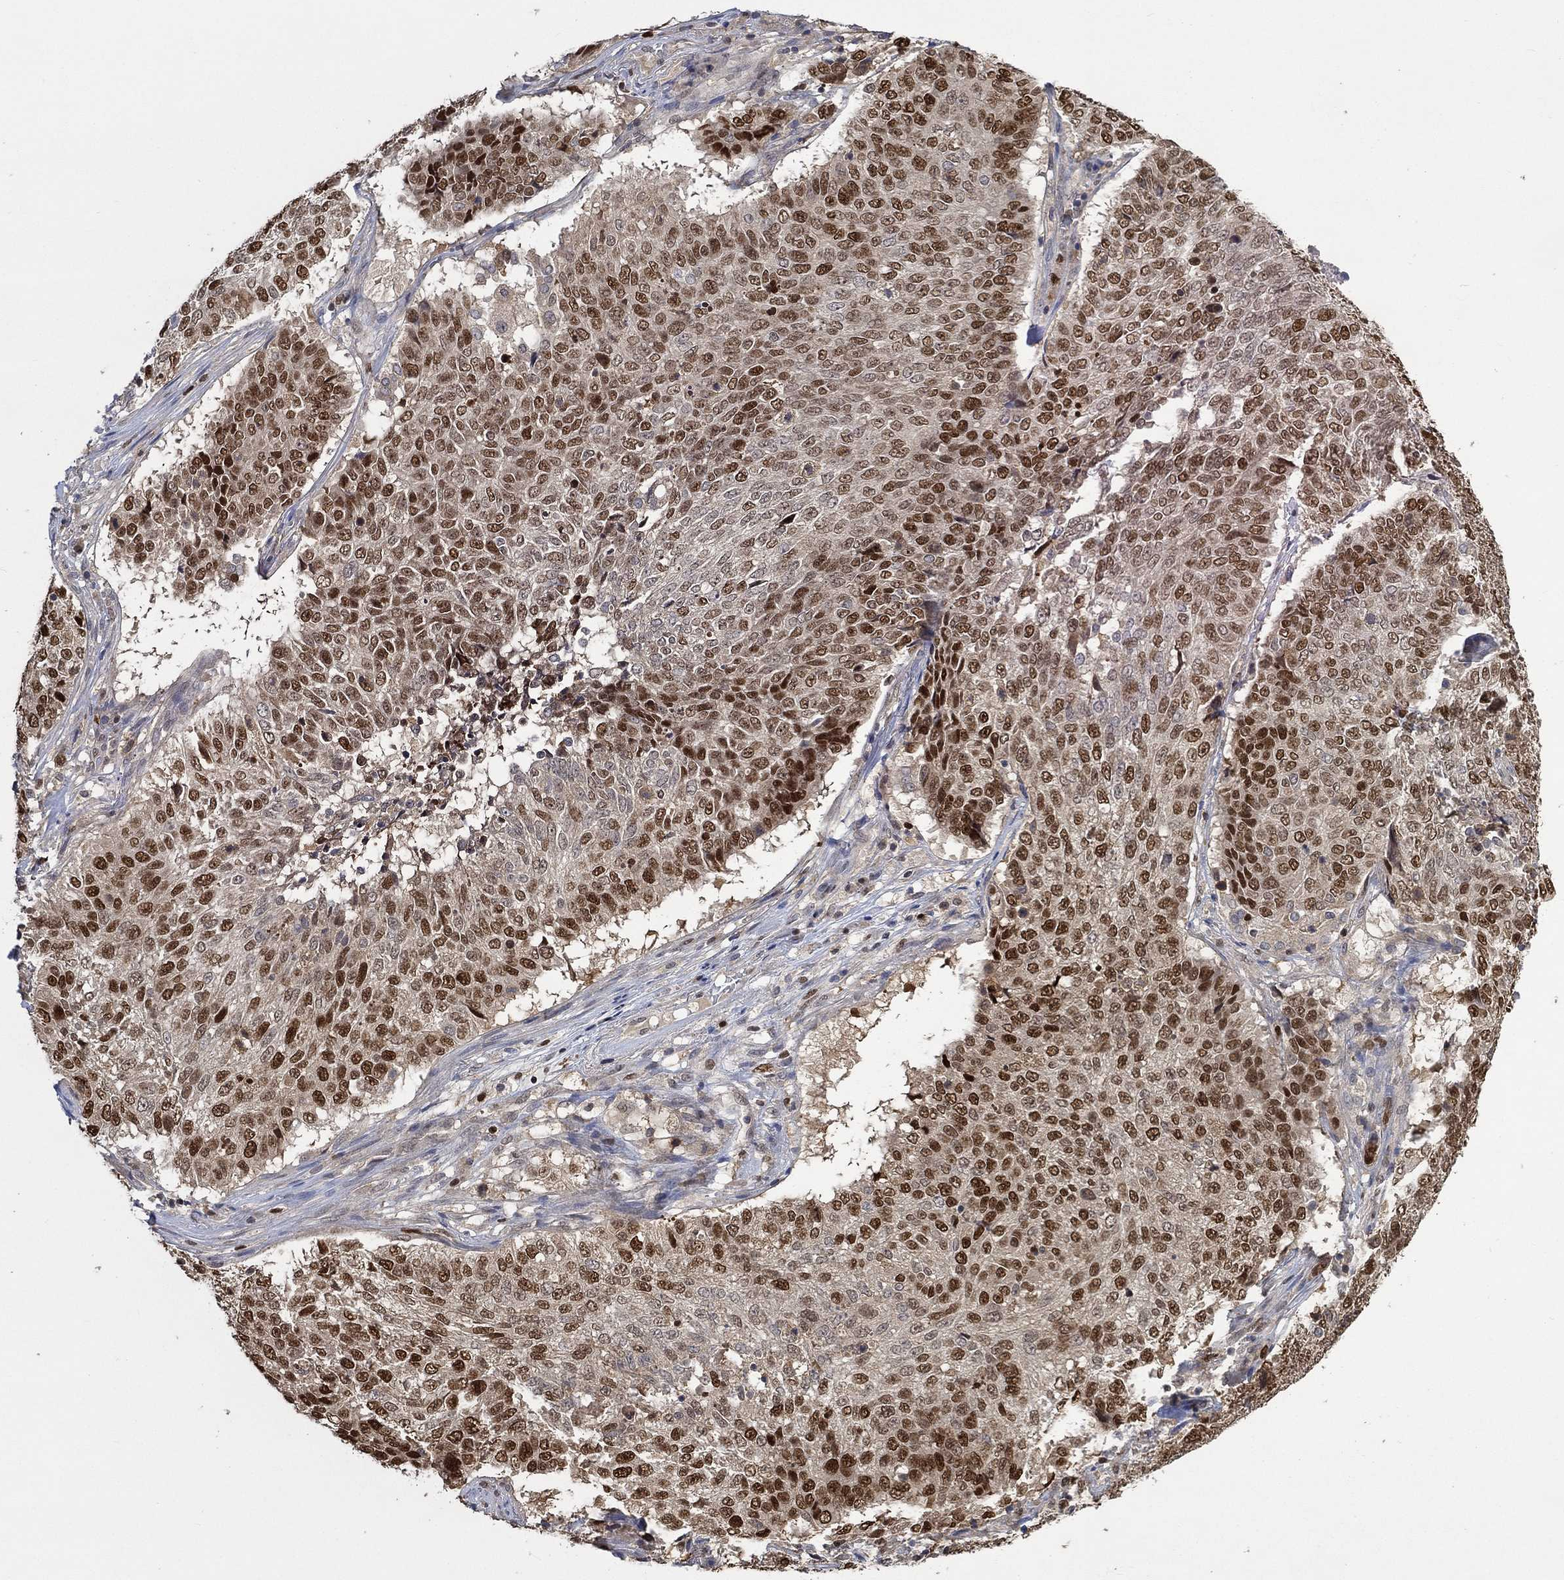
{"staining": {"intensity": "strong", "quantity": "25%-75%", "location": "nuclear"}, "tissue": "lung cancer", "cell_type": "Tumor cells", "image_type": "cancer", "snomed": [{"axis": "morphology", "description": "Squamous cell carcinoma, NOS"}, {"axis": "topography", "description": "Lung"}], "caption": "IHC staining of lung squamous cell carcinoma, which shows high levels of strong nuclear staining in approximately 25%-75% of tumor cells indicating strong nuclear protein expression. The staining was performed using DAB (brown) for protein detection and nuclei were counterstained in hematoxylin (blue).", "gene": "RAD54L2", "patient": {"sex": "male", "age": 64}}